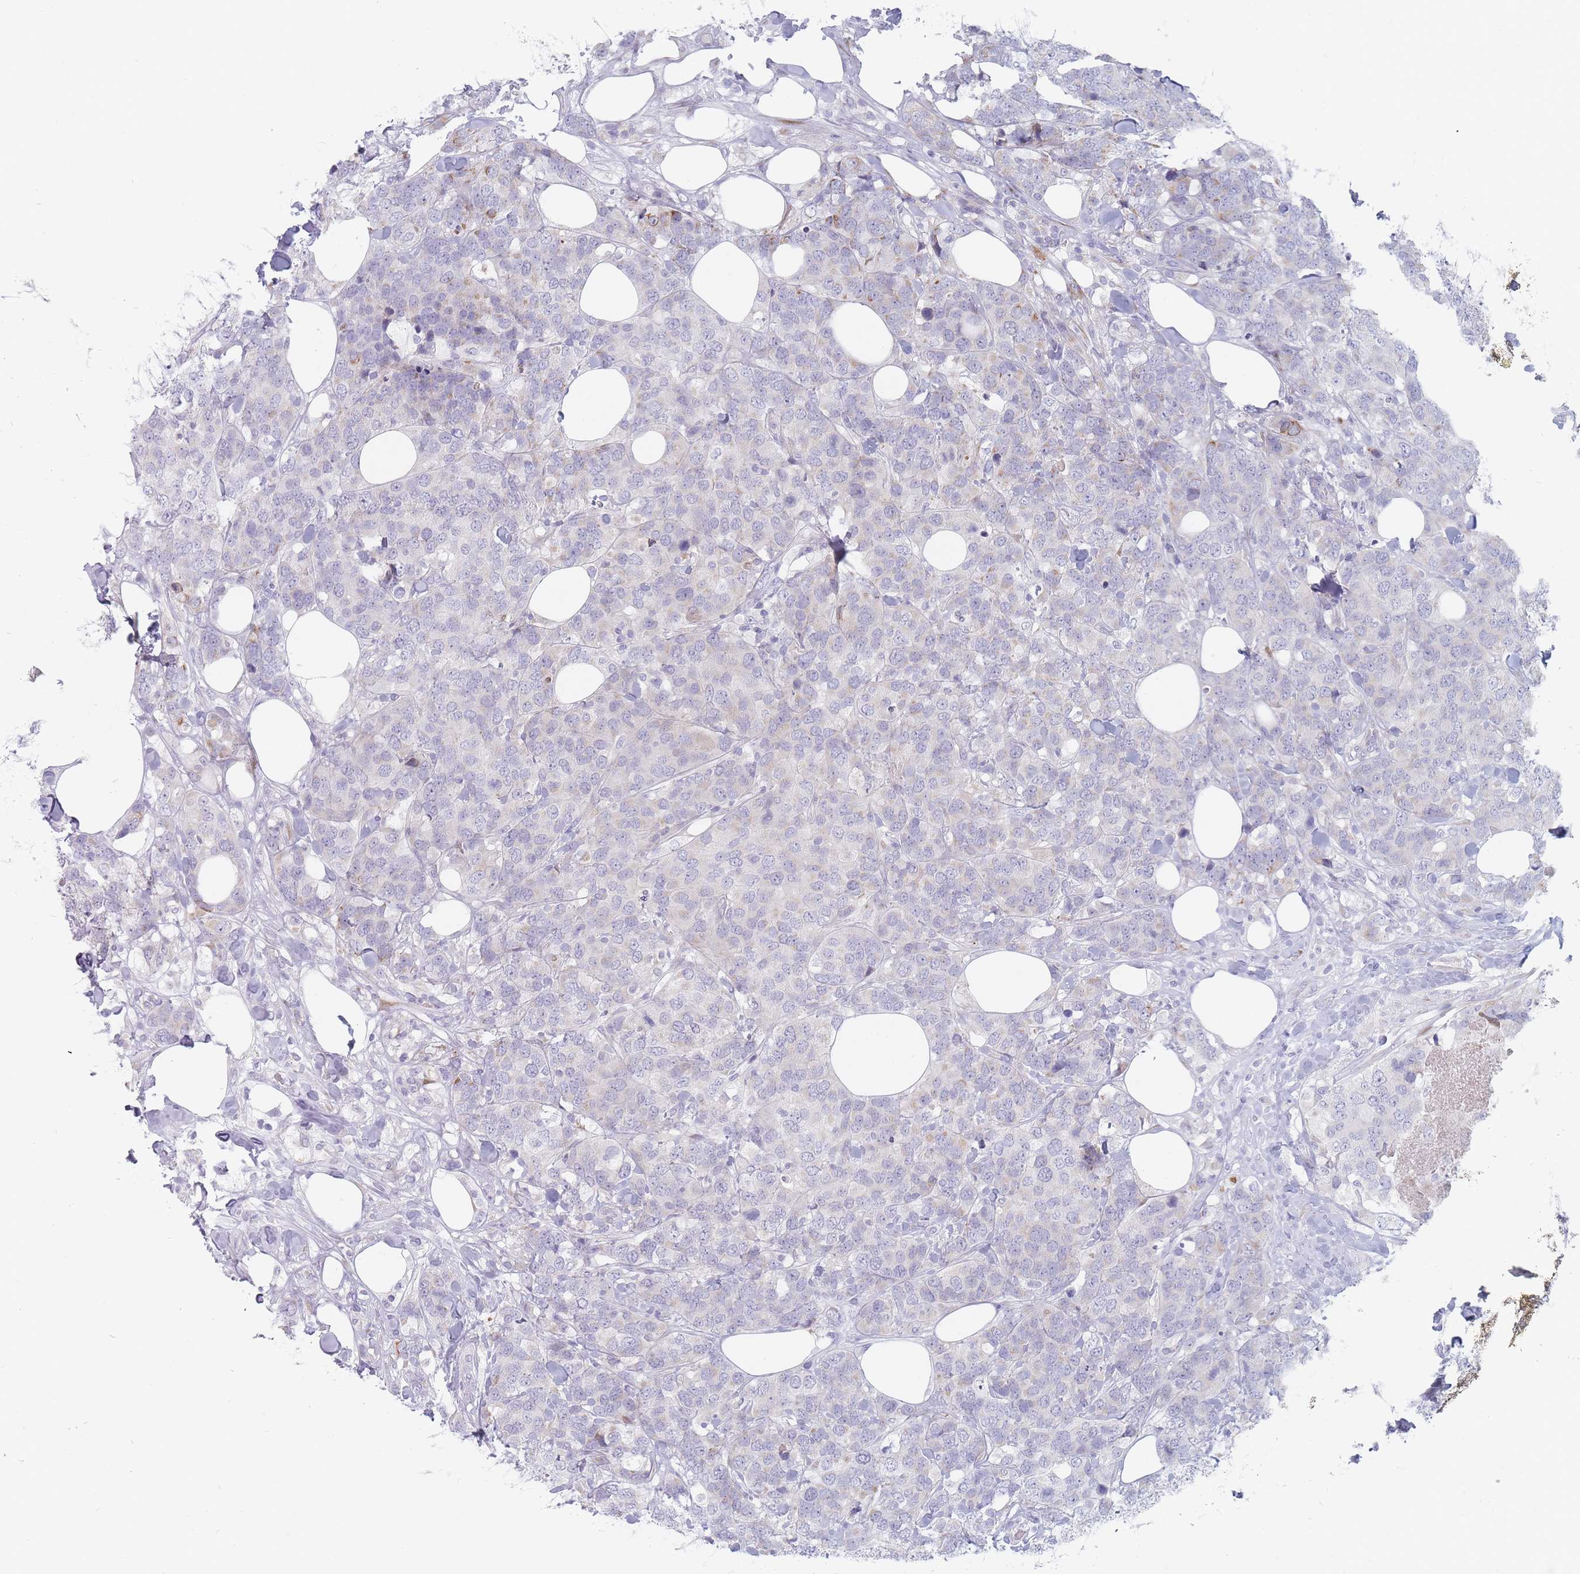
{"staining": {"intensity": "negative", "quantity": "none", "location": "none"}, "tissue": "breast cancer", "cell_type": "Tumor cells", "image_type": "cancer", "snomed": [{"axis": "morphology", "description": "Lobular carcinoma"}, {"axis": "topography", "description": "Breast"}], "caption": "High magnification brightfield microscopy of breast cancer stained with DAB (brown) and counterstained with hematoxylin (blue): tumor cells show no significant staining.", "gene": "SPATS1", "patient": {"sex": "female", "age": 59}}